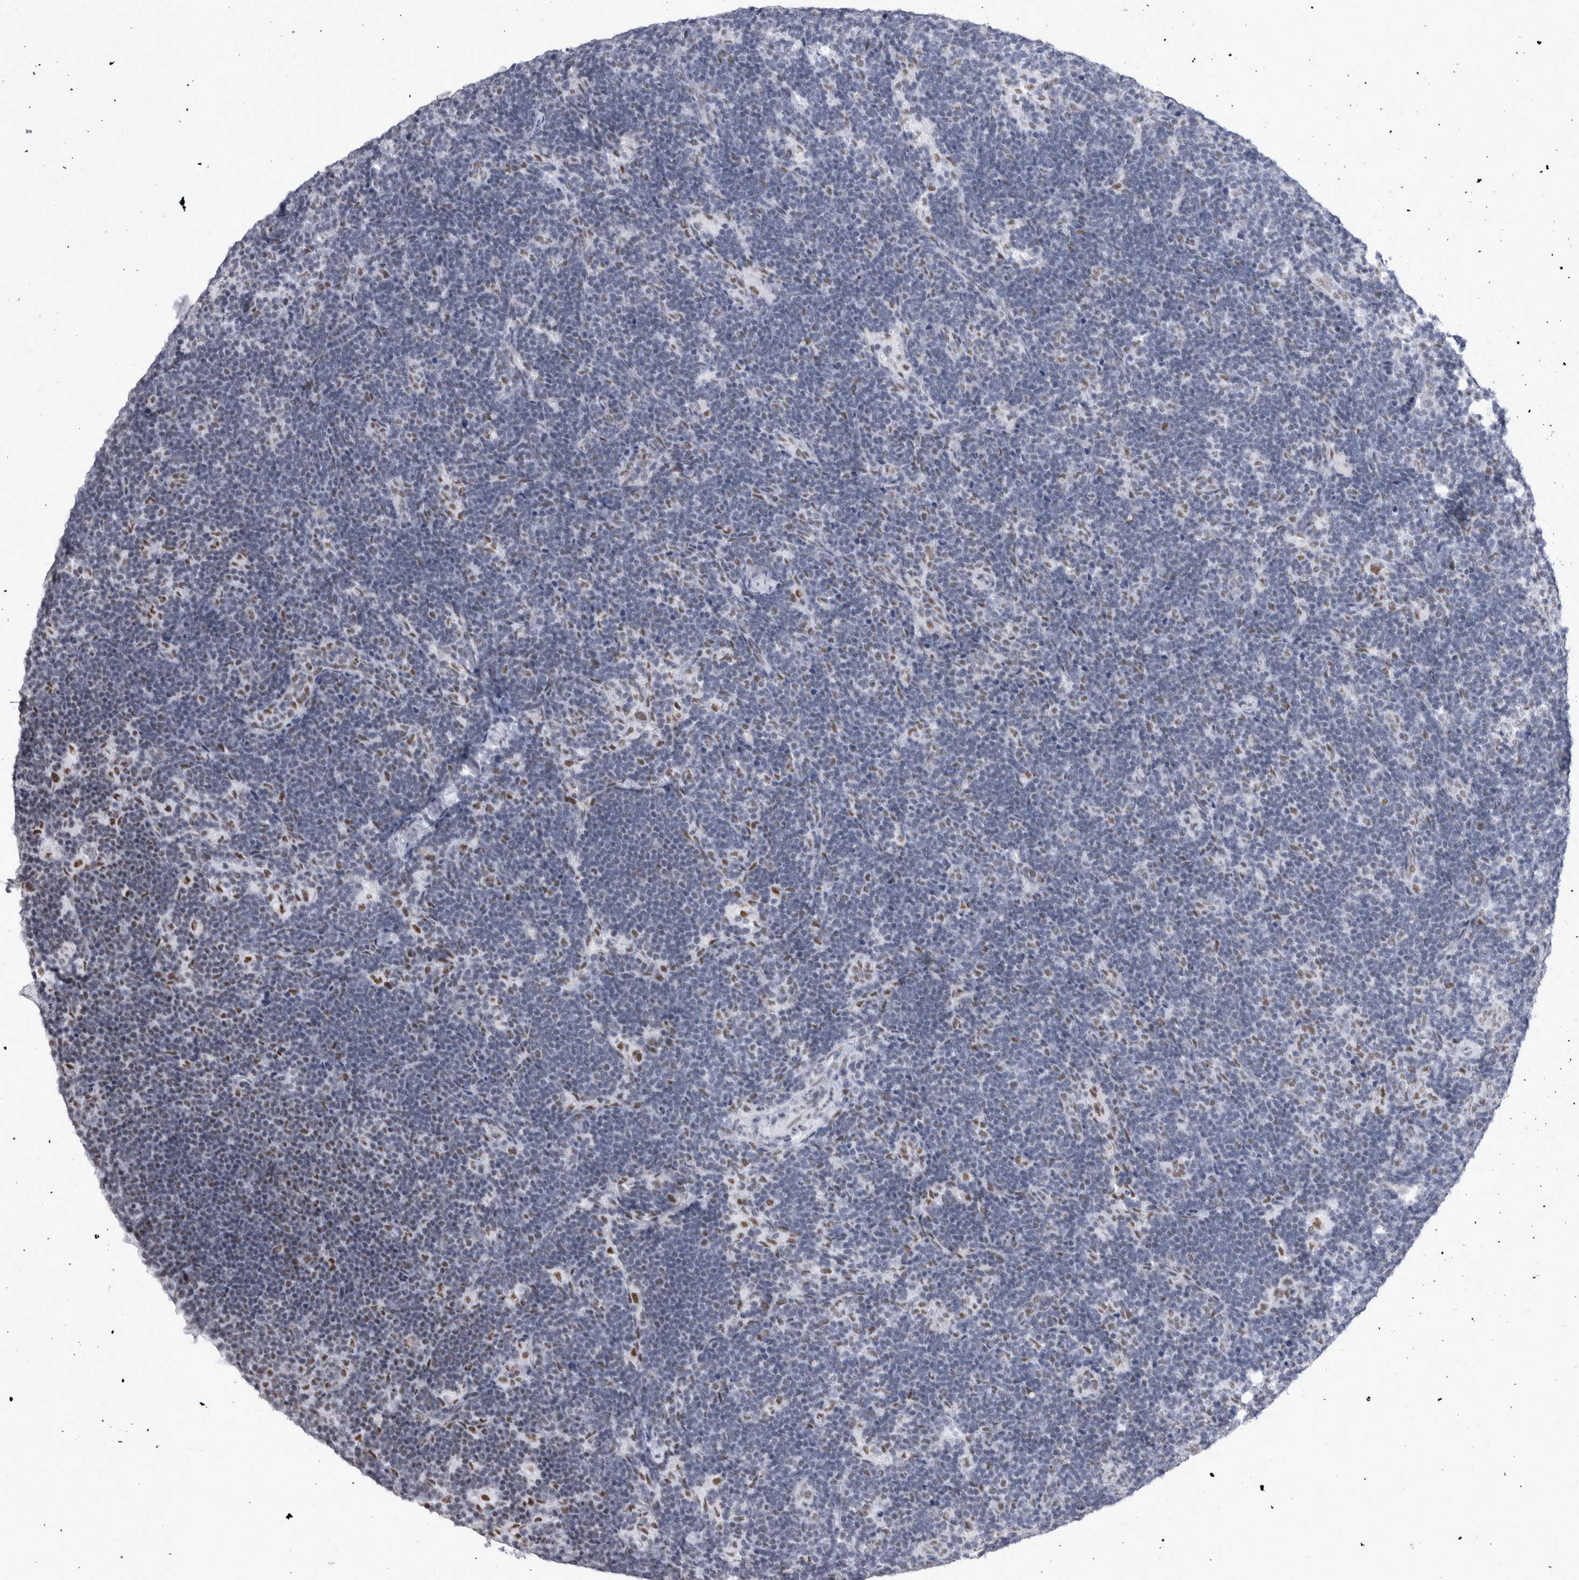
{"staining": {"intensity": "moderate", "quantity": "<25%", "location": "nuclear"}, "tissue": "lymph node", "cell_type": "Germinal center cells", "image_type": "normal", "snomed": [{"axis": "morphology", "description": "Normal tissue, NOS"}, {"axis": "topography", "description": "Lymph node"}], "caption": "The micrograph displays staining of benign lymph node, revealing moderate nuclear protein positivity (brown color) within germinal center cells.", "gene": "API5", "patient": {"sex": "female", "age": 22}}